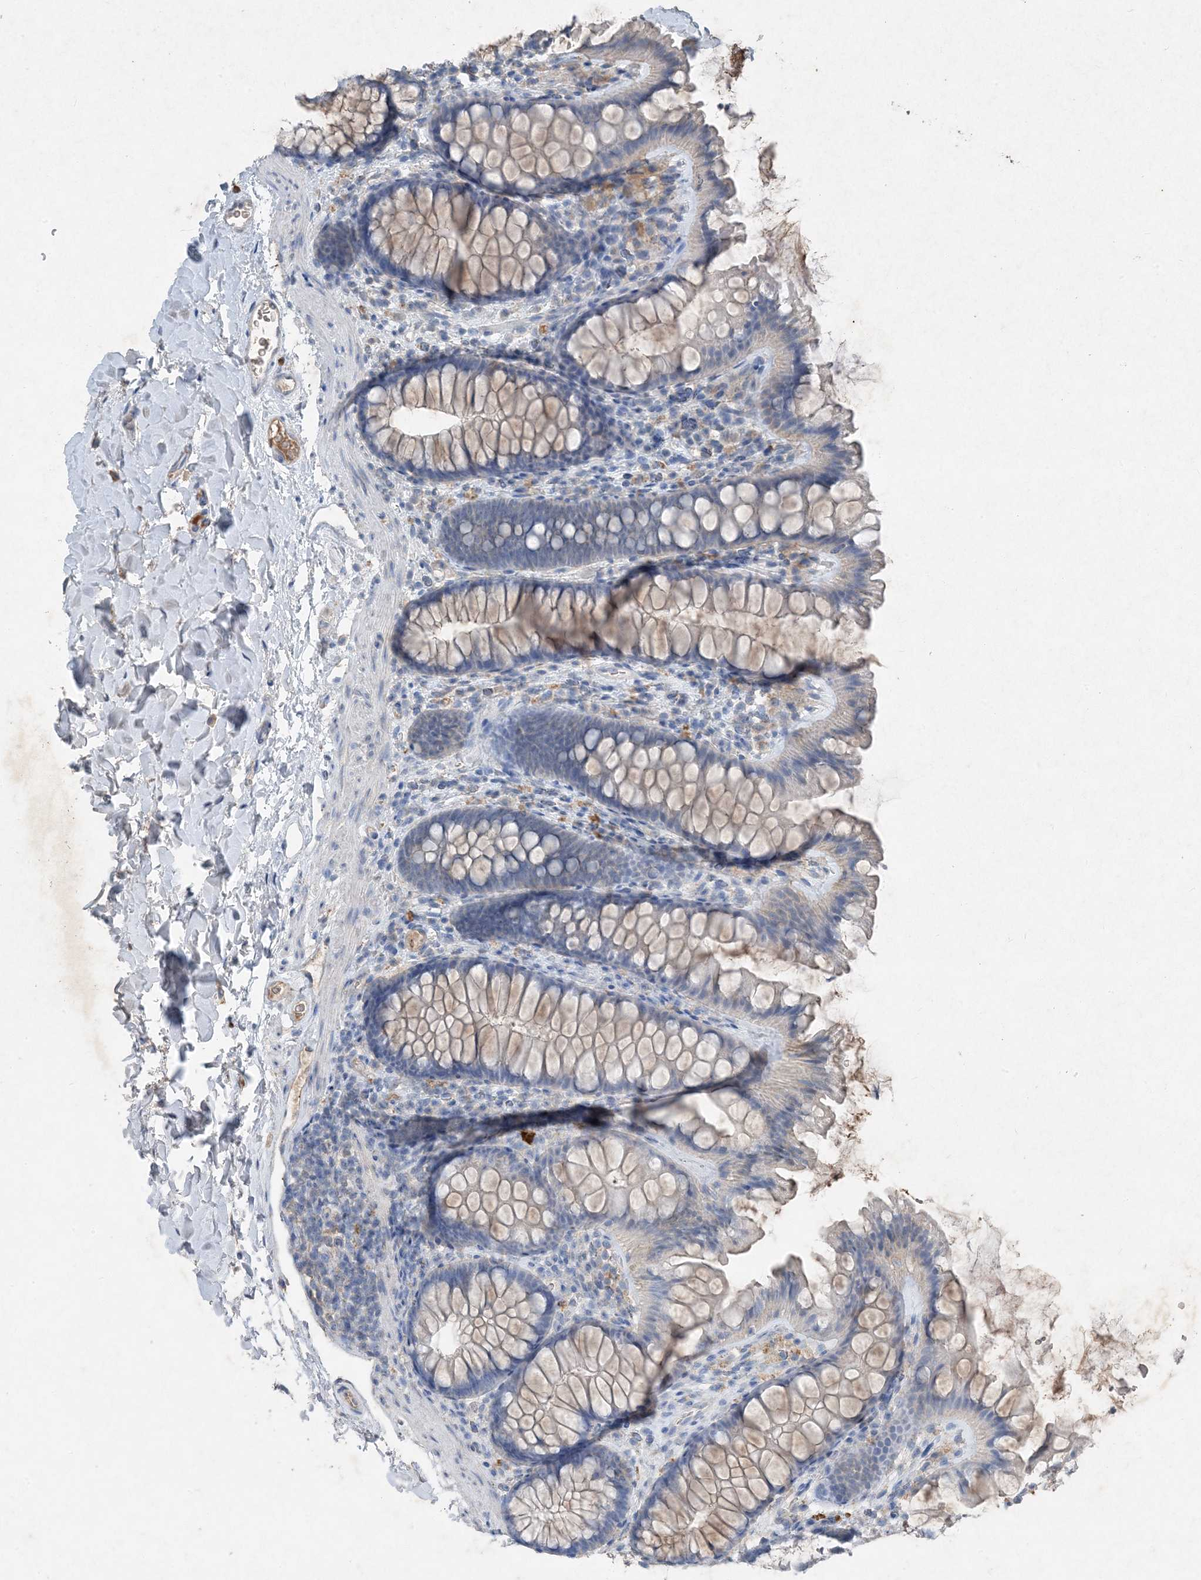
{"staining": {"intensity": "negative", "quantity": "none", "location": "none"}, "tissue": "colon", "cell_type": "Endothelial cells", "image_type": "normal", "snomed": [{"axis": "morphology", "description": "Normal tissue, NOS"}, {"axis": "topography", "description": "Colon"}], "caption": "IHC histopathology image of unremarkable colon: colon stained with DAB reveals no significant protein positivity in endothelial cells.", "gene": "FCN3", "patient": {"sex": "female", "age": 62}}